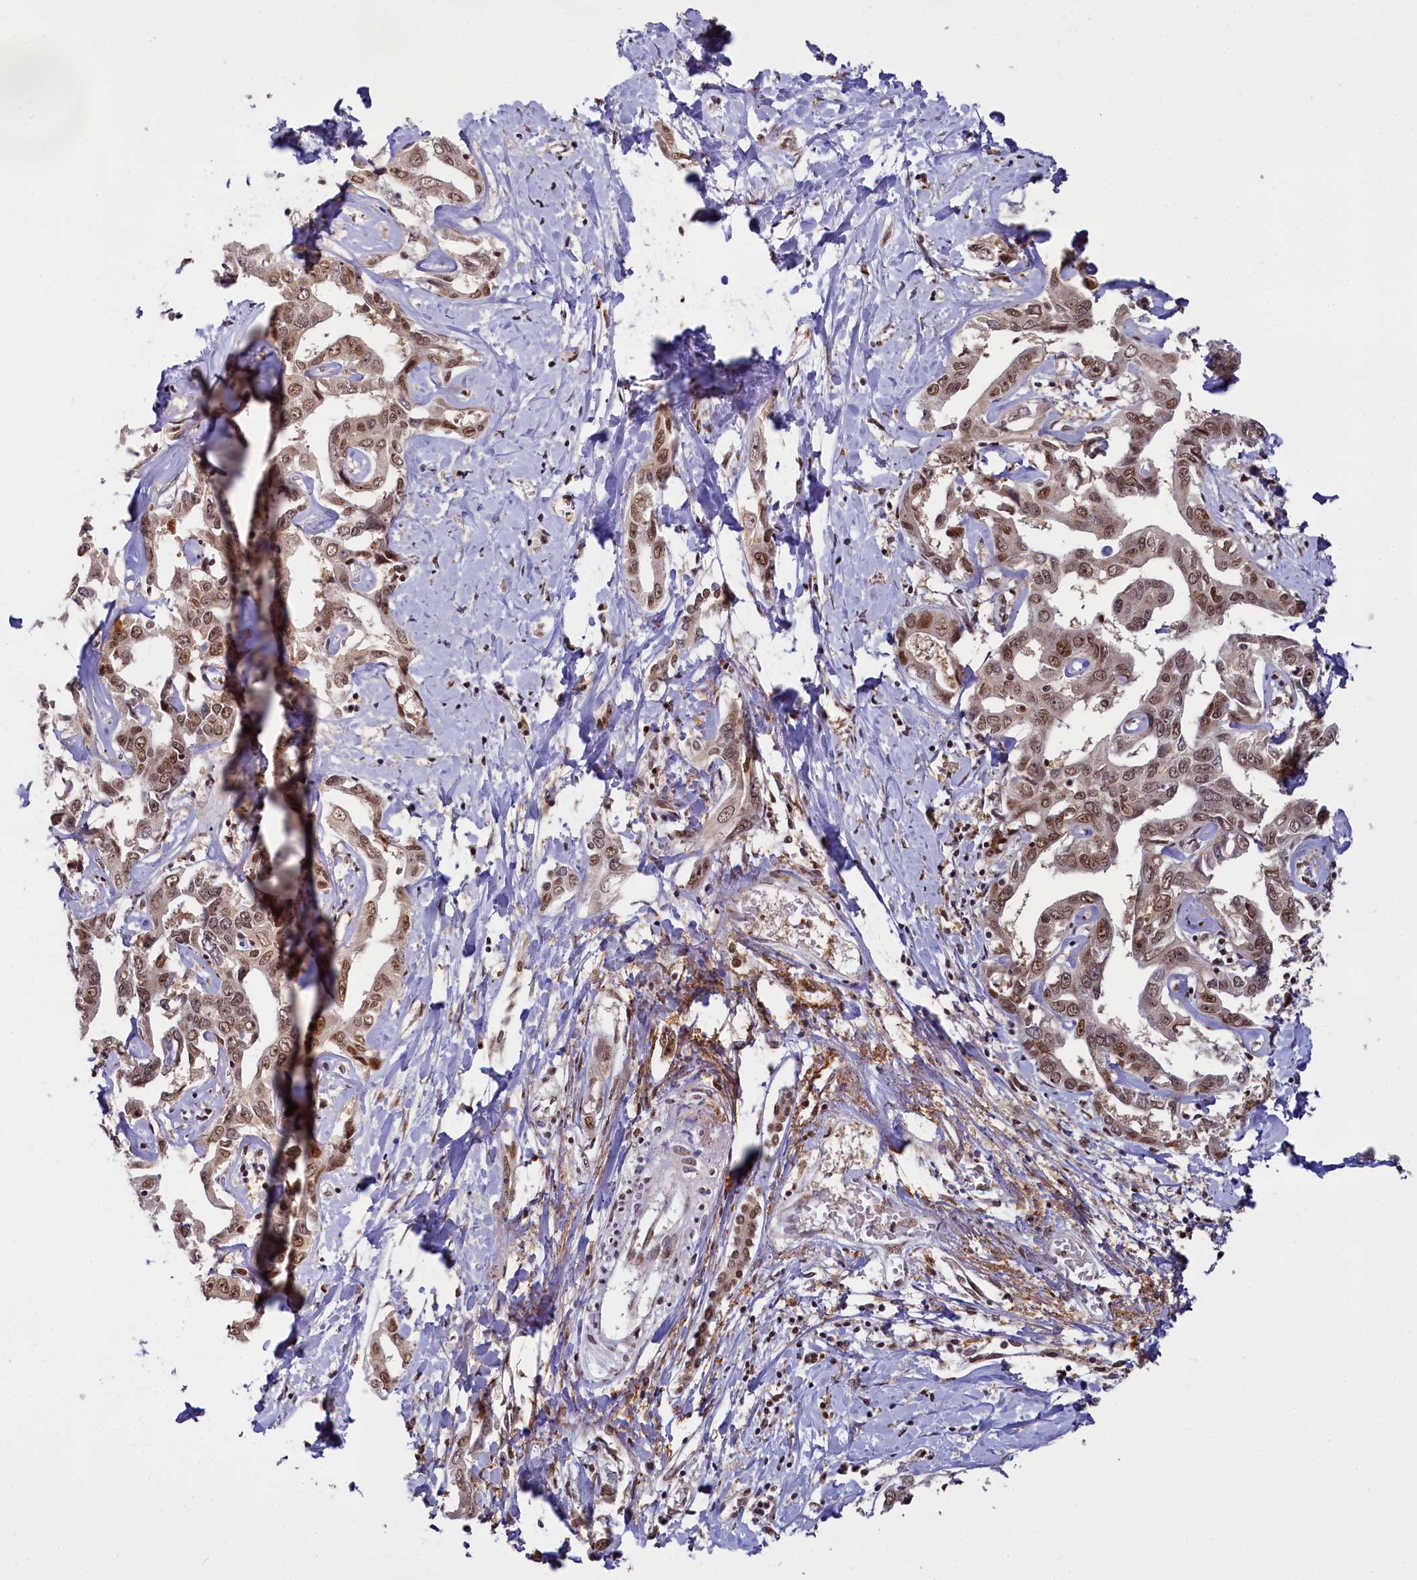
{"staining": {"intensity": "moderate", "quantity": ">75%", "location": "nuclear"}, "tissue": "liver cancer", "cell_type": "Tumor cells", "image_type": "cancer", "snomed": [{"axis": "morphology", "description": "Cholangiocarcinoma"}, {"axis": "topography", "description": "Liver"}], "caption": "A high-resolution histopathology image shows immunohistochemistry staining of liver cancer, which displays moderate nuclear positivity in about >75% of tumor cells. (DAB IHC, brown staining for protein, blue staining for nuclei).", "gene": "PPHLN1", "patient": {"sex": "male", "age": 59}}